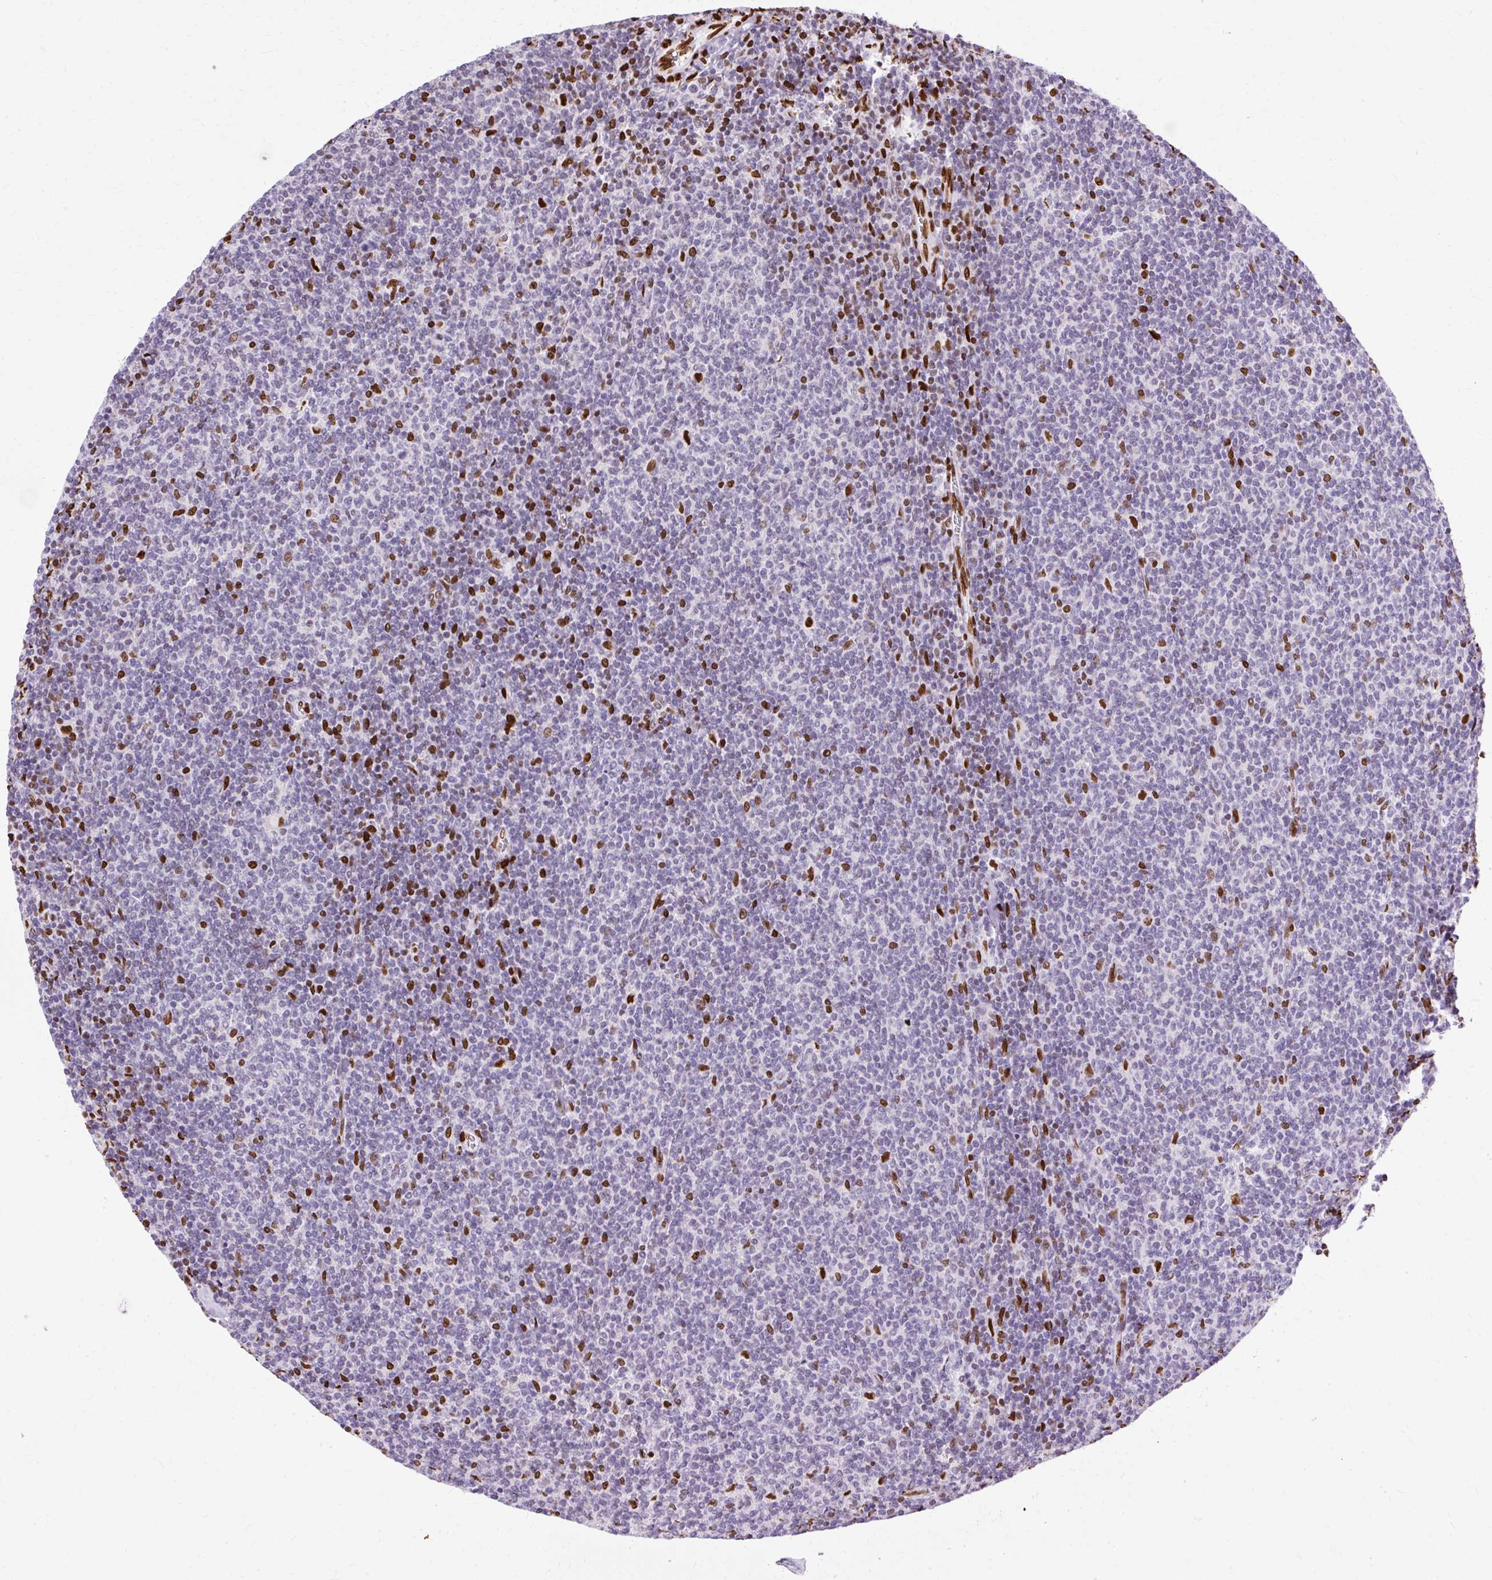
{"staining": {"intensity": "strong", "quantity": "<25%", "location": "nuclear"}, "tissue": "lymphoma", "cell_type": "Tumor cells", "image_type": "cancer", "snomed": [{"axis": "morphology", "description": "Malignant lymphoma, non-Hodgkin's type, Low grade"}, {"axis": "topography", "description": "Lymph node"}], "caption": "Immunohistochemical staining of low-grade malignant lymphoma, non-Hodgkin's type exhibits medium levels of strong nuclear protein positivity in approximately <25% of tumor cells.", "gene": "TMEM184C", "patient": {"sex": "male", "age": 52}}